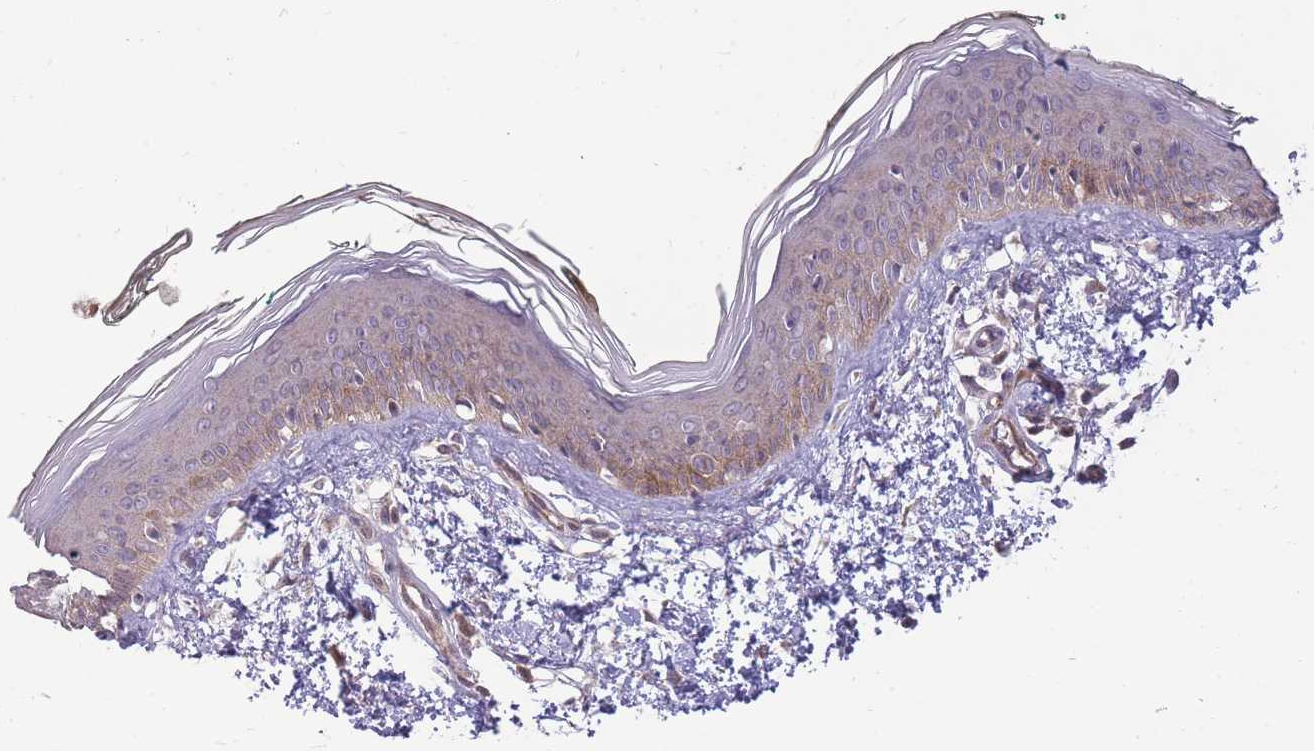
{"staining": {"intensity": "weak", "quantity": ">75%", "location": "cytoplasmic/membranous"}, "tissue": "skin", "cell_type": "Fibroblasts", "image_type": "normal", "snomed": [{"axis": "morphology", "description": "Normal tissue, NOS"}, {"axis": "topography", "description": "Skin"}], "caption": "Skin stained with immunohistochemistry exhibits weak cytoplasmic/membranous staining in about >75% of fibroblasts.", "gene": "RIC8A", "patient": {"sex": "male", "age": 62}}